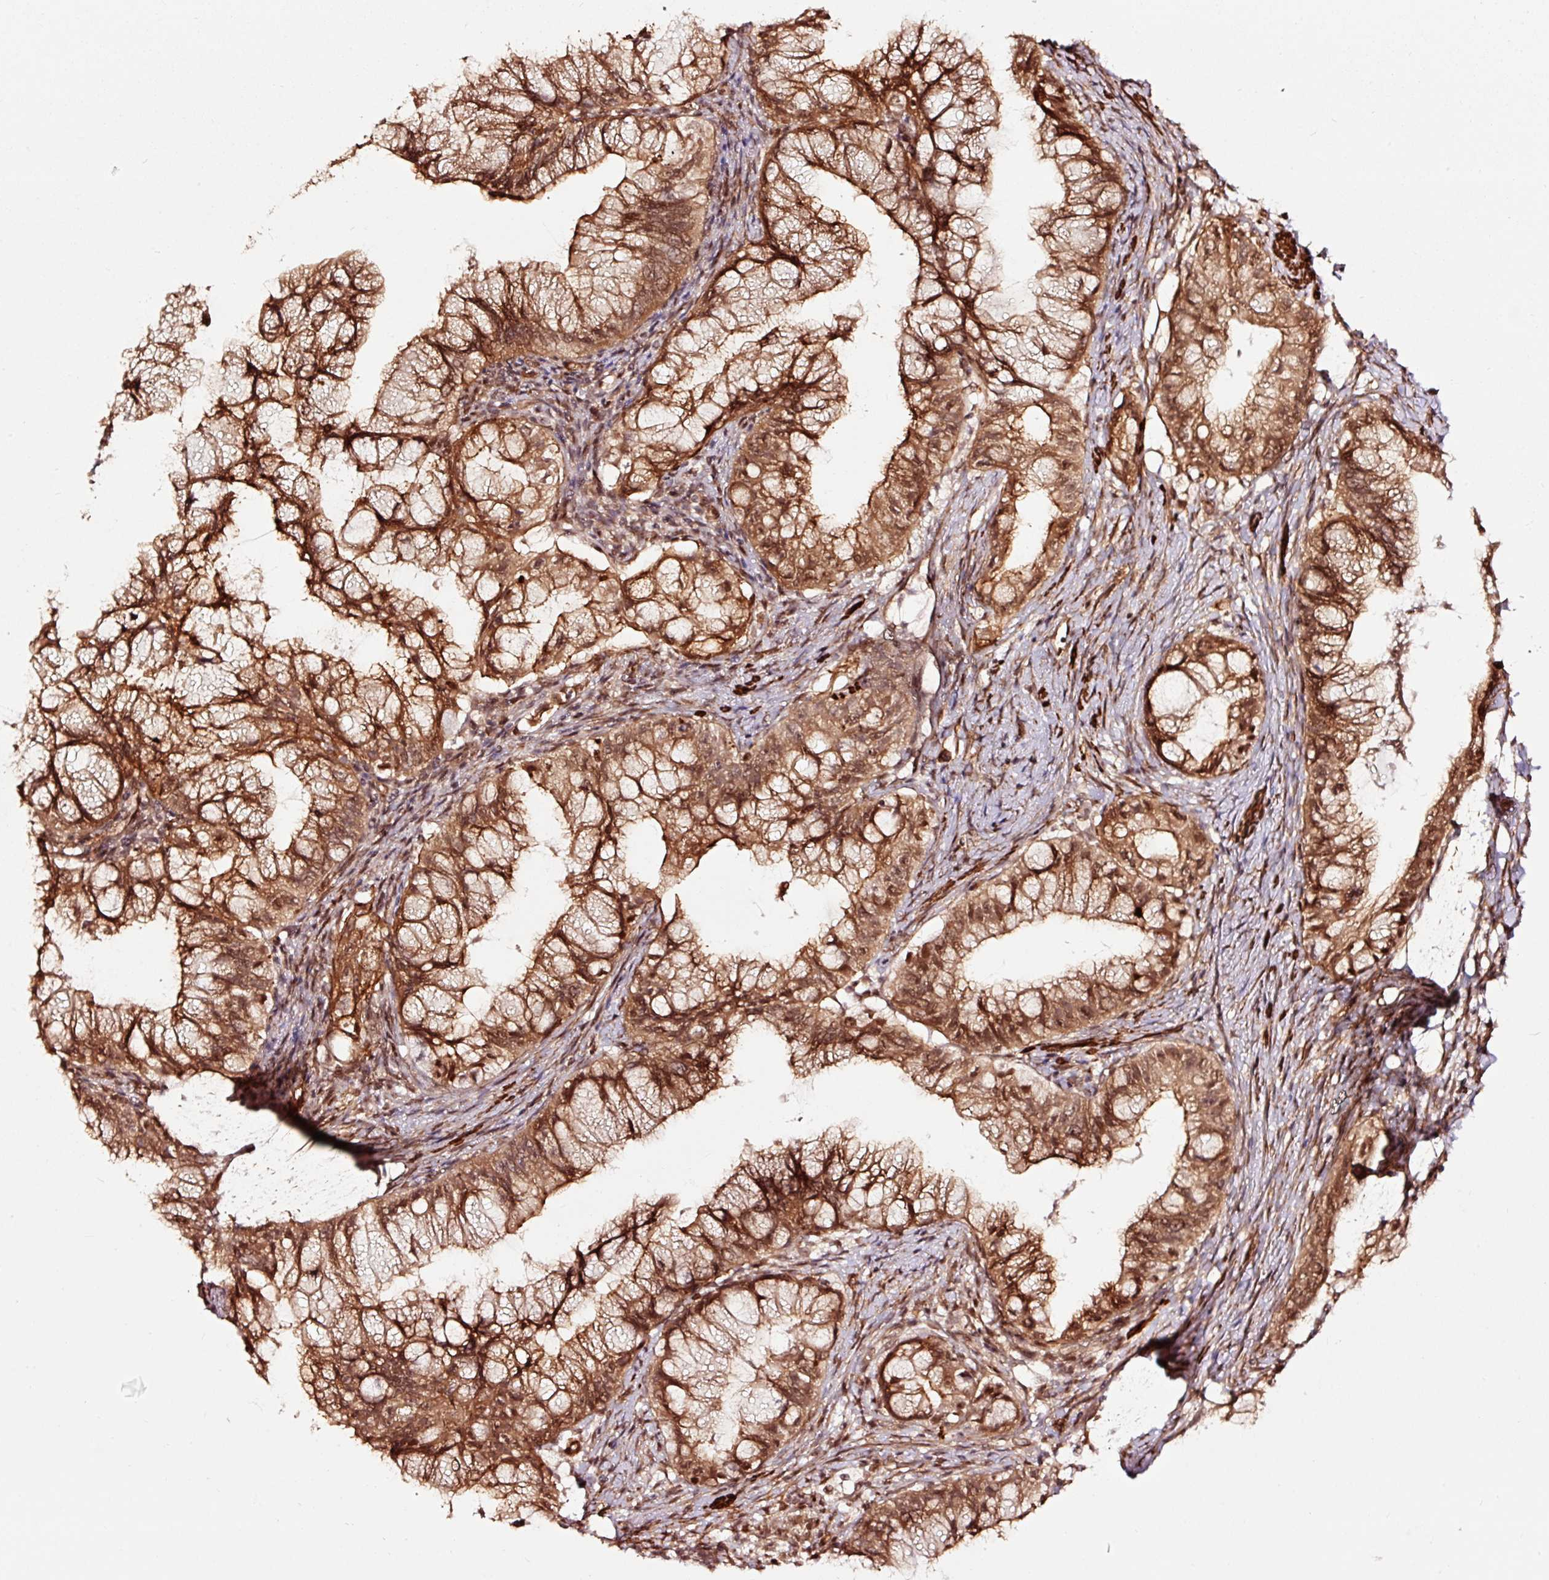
{"staining": {"intensity": "strong", "quantity": ">75%", "location": "cytoplasmic/membranous,nuclear"}, "tissue": "pancreatic cancer", "cell_type": "Tumor cells", "image_type": "cancer", "snomed": [{"axis": "morphology", "description": "Adenocarcinoma, NOS"}, {"axis": "topography", "description": "Pancreas"}], "caption": "The histopathology image demonstrates staining of pancreatic cancer (adenocarcinoma), revealing strong cytoplasmic/membranous and nuclear protein positivity (brown color) within tumor cells.", "gene": "TPM1", "patient": {"sex": "male", "age": 48}}